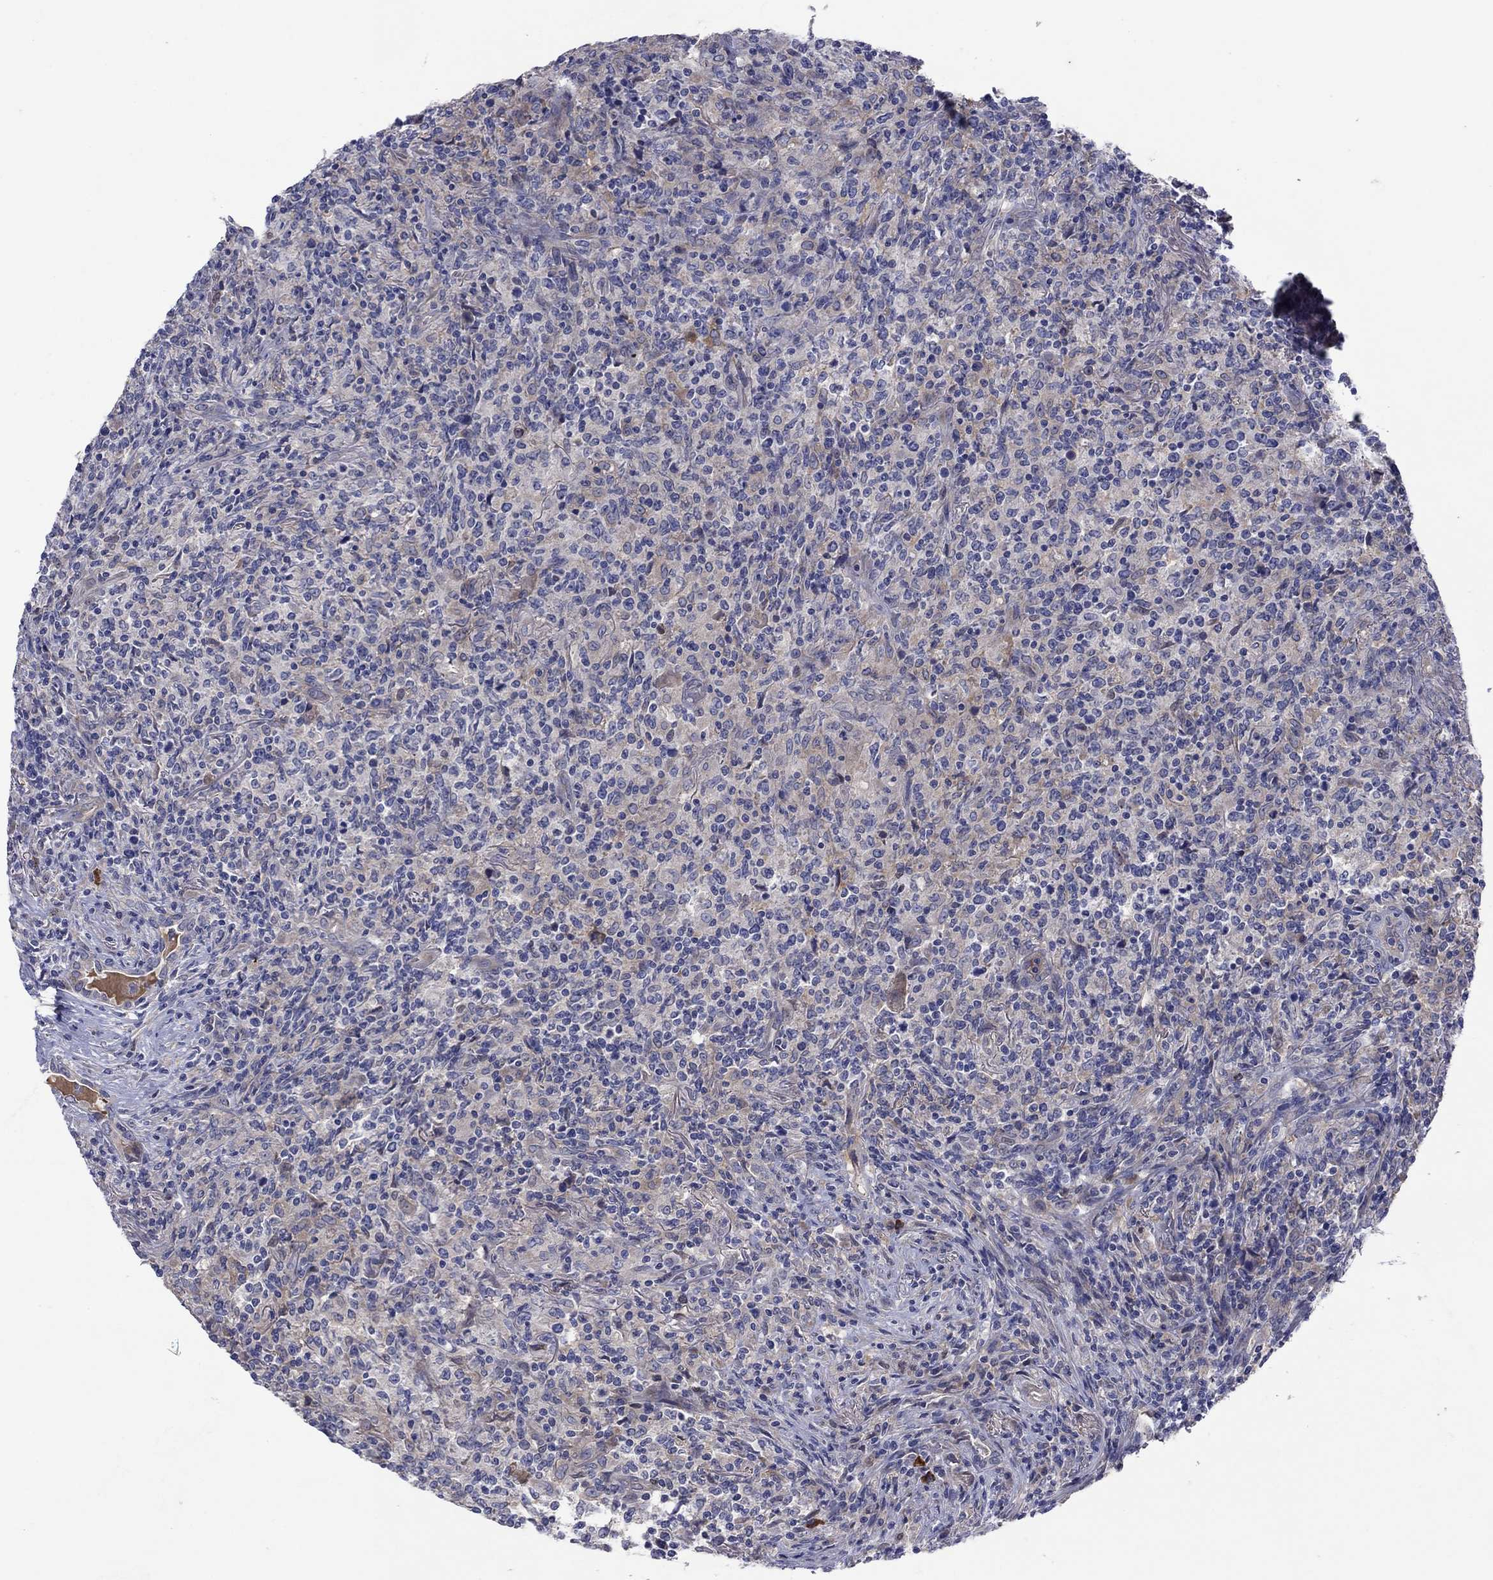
{"staining": {"intensity": "weak", "quantity": "25%-75%", "location": "cytoplasmic/membranous"}, "tissue": "lymphoma", "cell_type": "Tumor cells", "image_type": "cancer", "snomed": [{"axis": "morphology", "description": "Malignant lymphoma, non-Hodgkin's type, High grade"}, {"axis": "topography", "description": "Lung"}], "caption": "Lymphoma tissue shows weak cytoplasmic/membranous staining in about 25%-75% of tumor cells (IHC, brightfield microscopy, high magnification).", "gene": "PLCL2", "patient": {"sex": "male", "age": 79}}